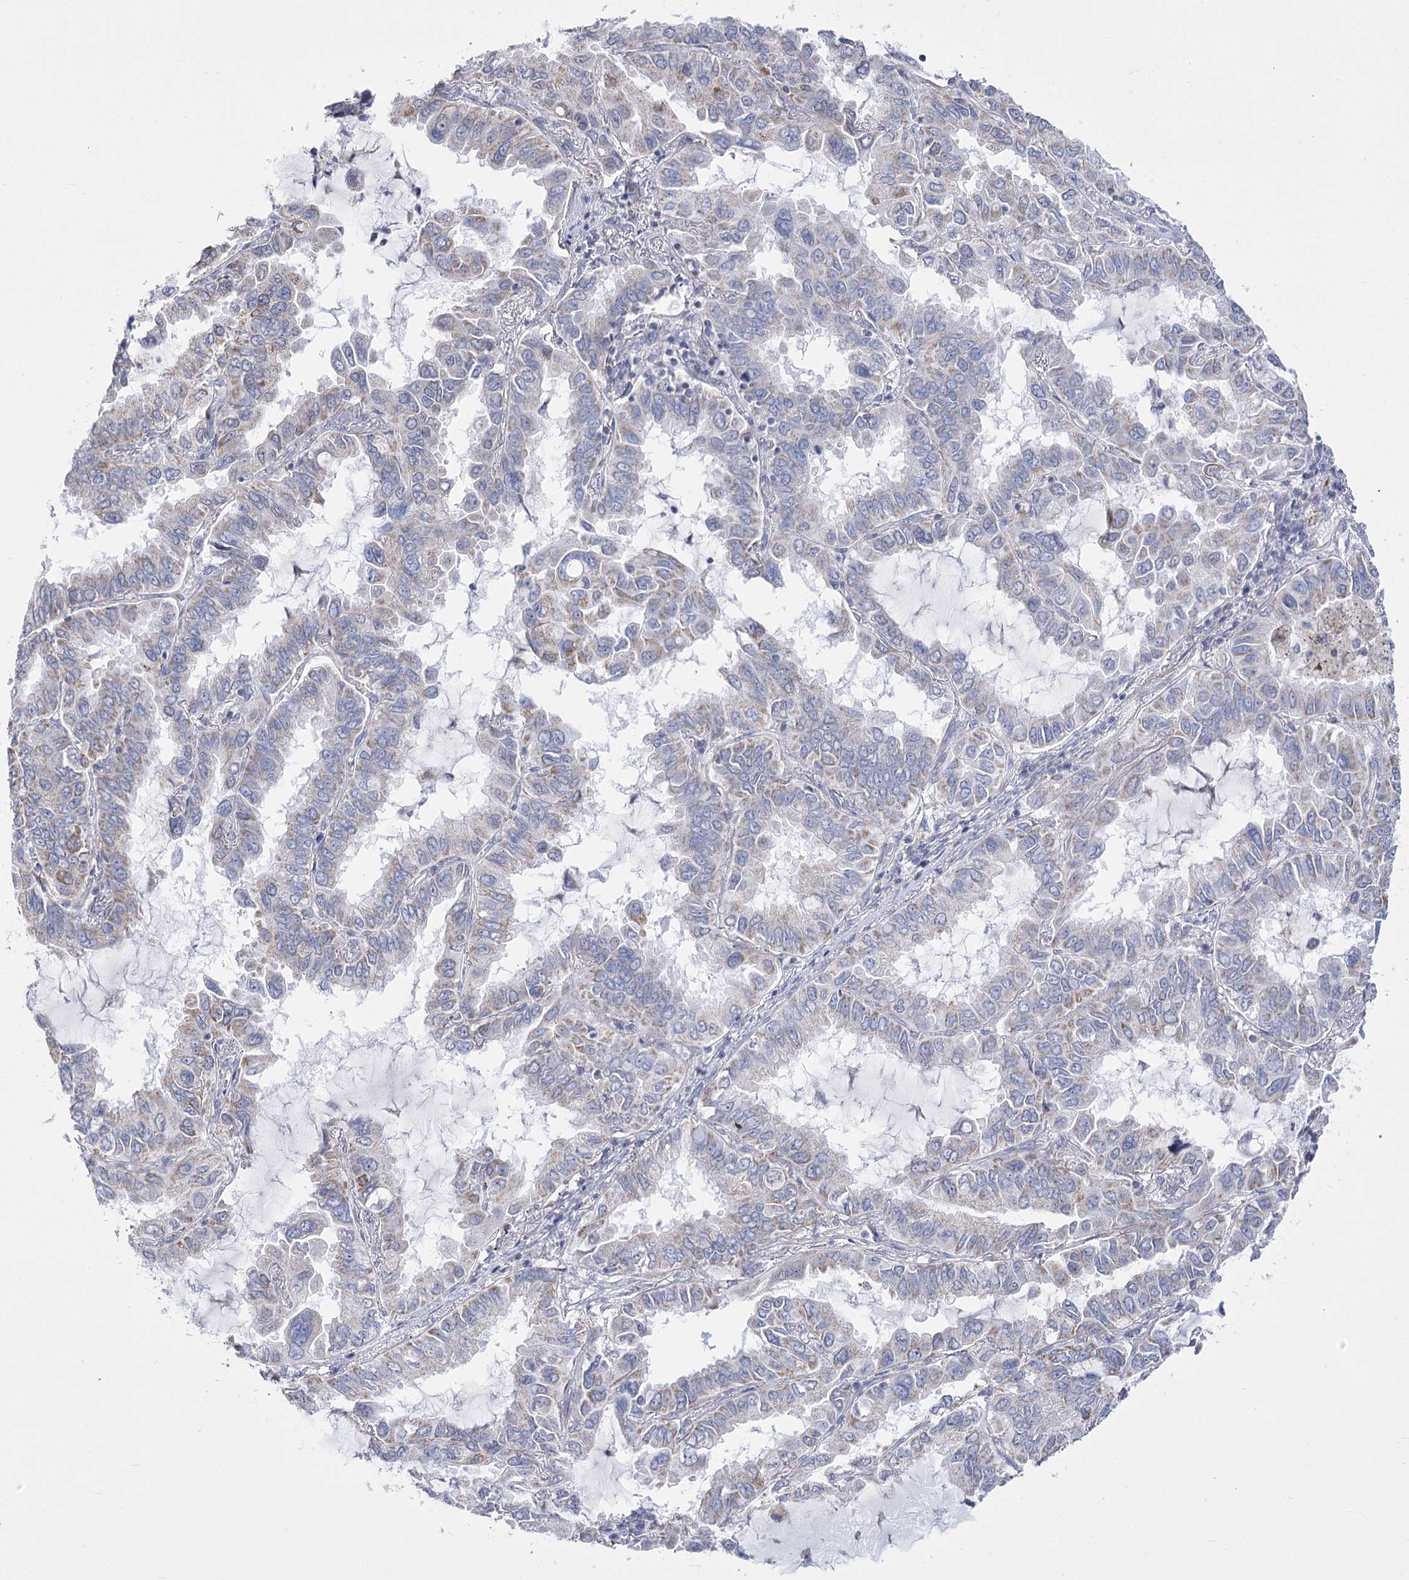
{"staining": {"intensity": "weak", "quantity": "<25%", "location": "cytoplasmic/membranous"}, "tissue": "lung cancer", "cell_type": "Tumor cells", "image_type": "cancer", "snomed": [{"axis": "morphology", "description": "Adenocarcinoma, NOS"}, {"axis": "topography", "description": "Lung"}], "caption": "Micrograph shows no significant protein positivity in tumor cells of lung cancer (adenocarcinoma).", "gene": "PDHB", "patient": {"sex": "male", "age": 64}}